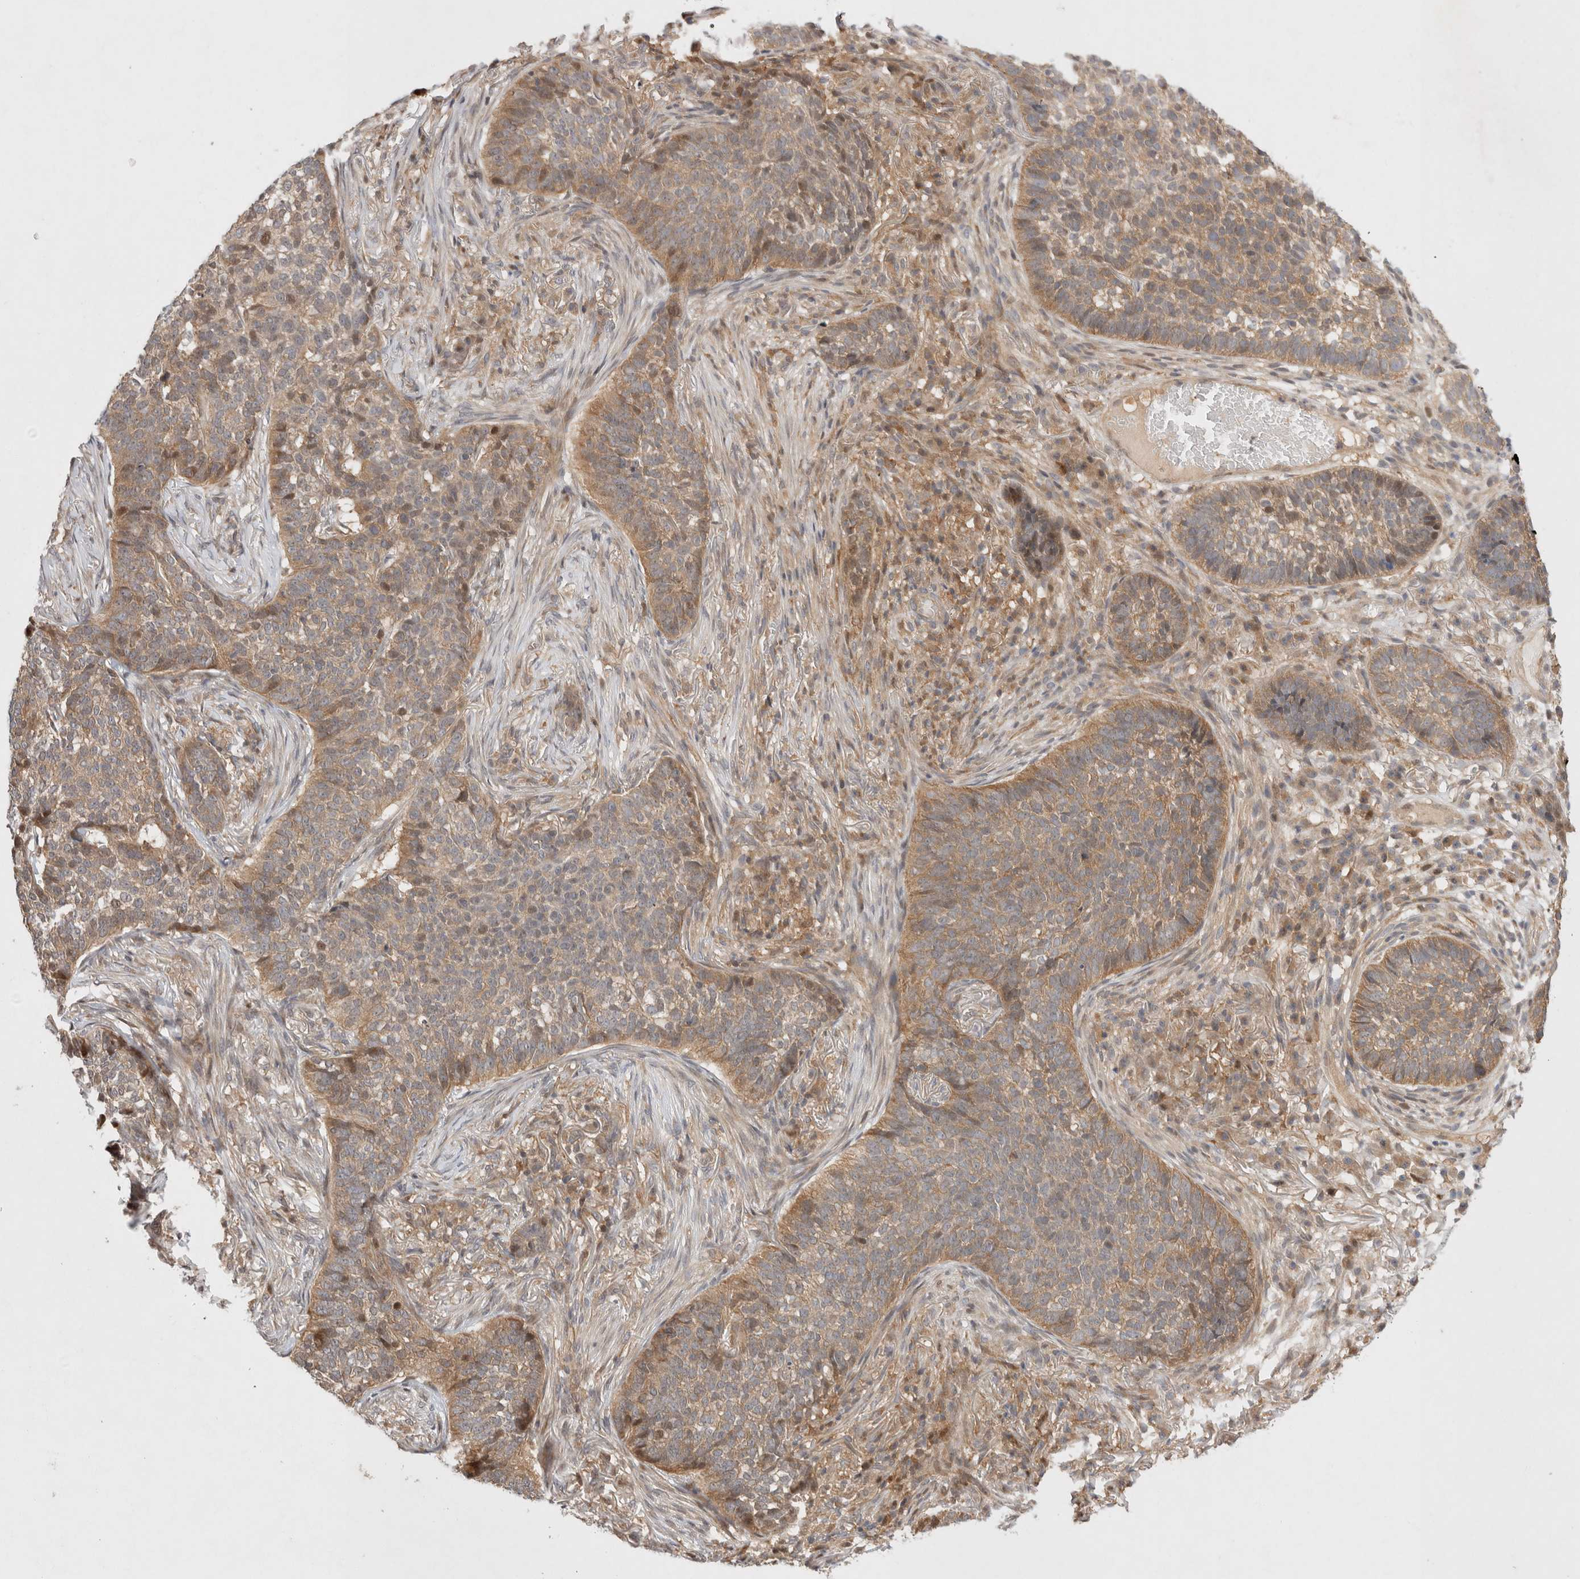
{"staining": {"intensity": "weak", "quantity": ">75%", "location": "cytoplasmic/membranous"}, "tissue": "skin cancer", "cell_type": "Tumor cells", "image_type": "cancer", "snomed": [{"axis": "morphology", "description": "Basal cell carcinoma"}, {"axis": "topography", "description": "Skin"}], "caption": "Immunohistochemistry (IHC) photomicrograph of skin cancer stained for a protein (brown), which exhibits low levels of weak cytoplasmic/membranous staining in approximately >75% of tumor cells.", "gene": "HTT", "patient": {"sex": "male", "age": 85}}